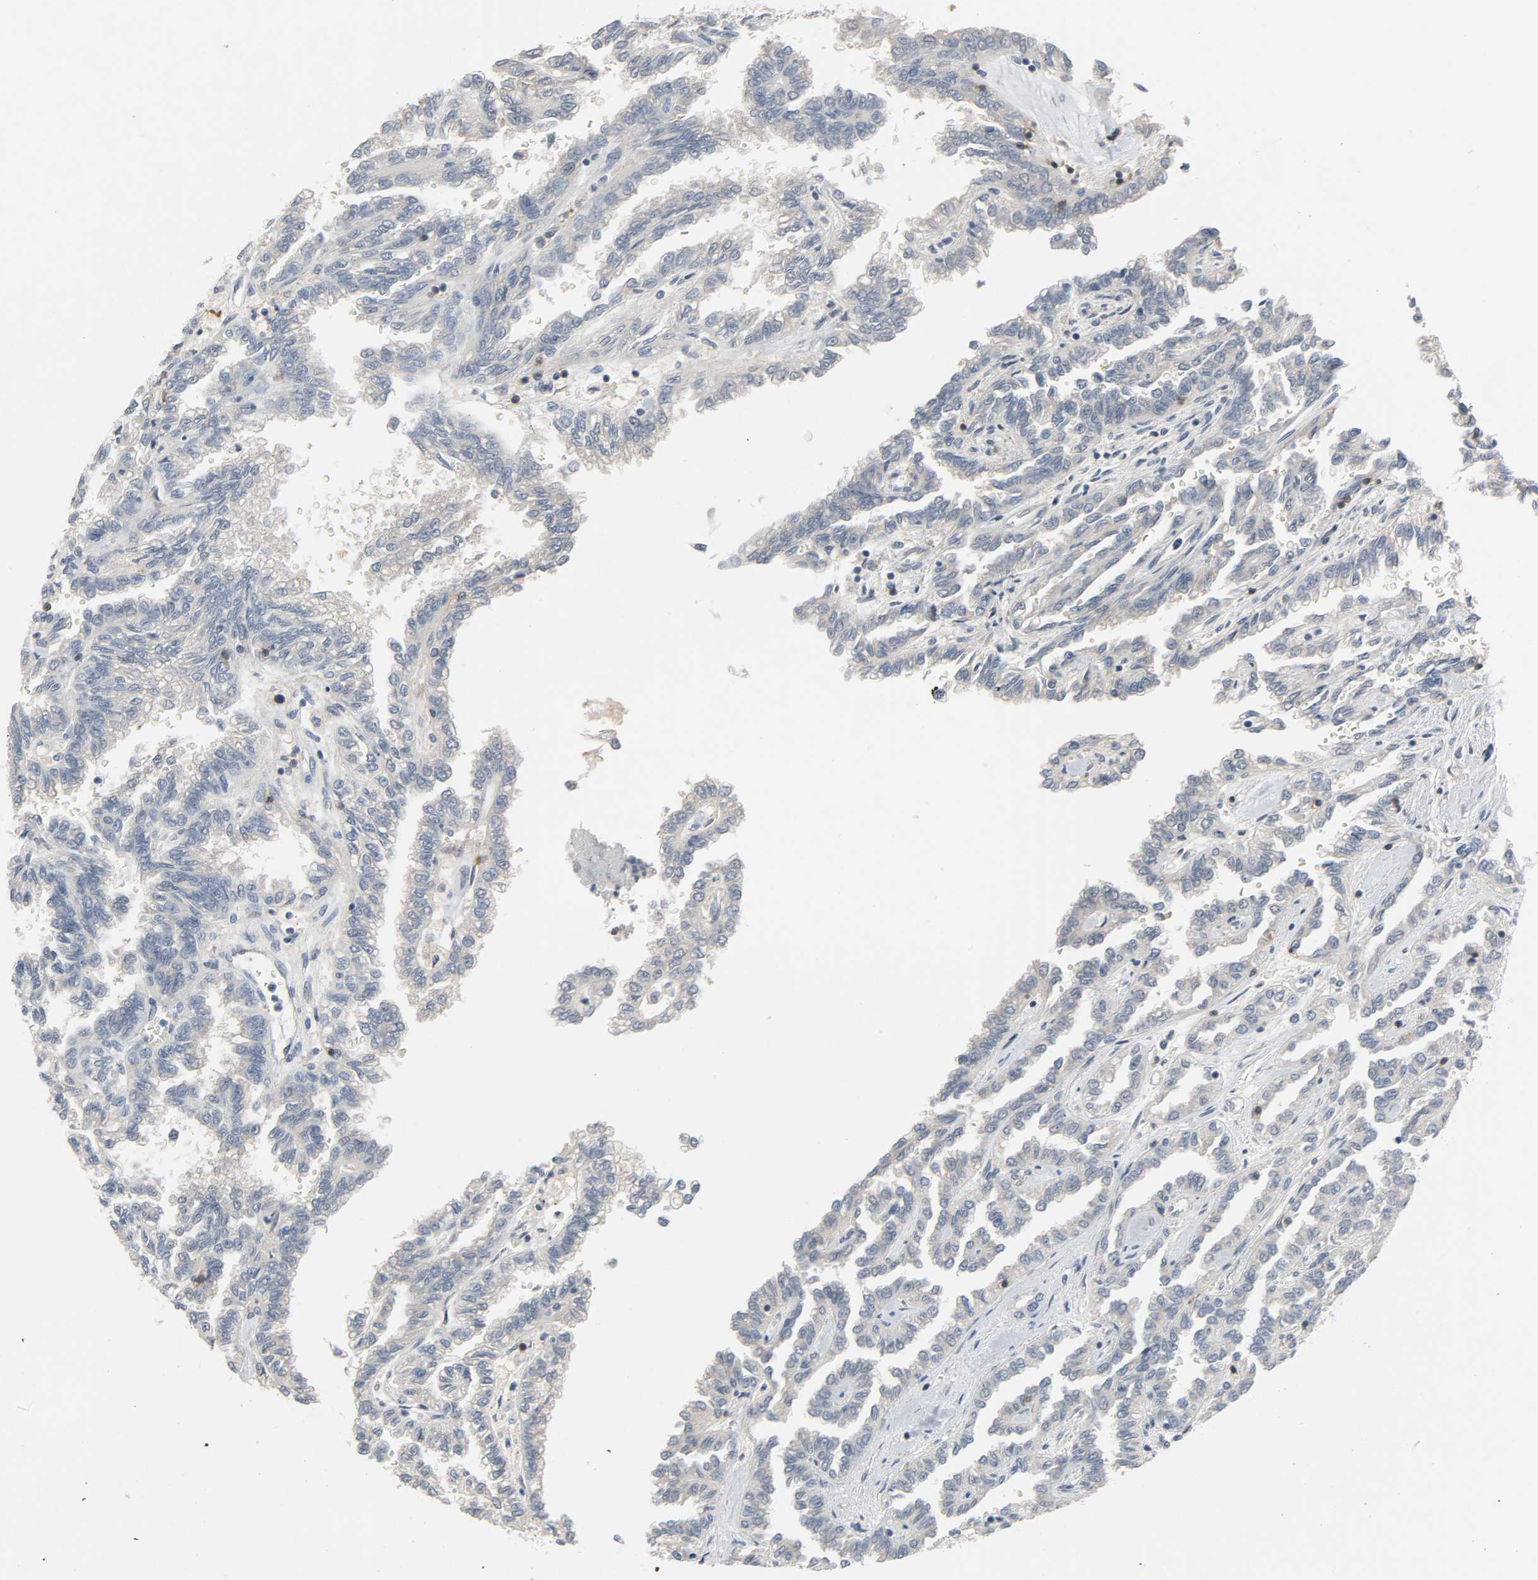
{"staining": {"intensity": "negative", "quantity": "none", "location": "none"}, "tissue": "renal cancer", "cell_type": "Tumor cells", "image_type": "cancer", "snomed": [{"axis": "morphology", "description": "Inflammation, NOS"}, {"axis": "morphology", "description": "Adenocarcinoma, NOS"}, {"axis": "topography", "description": "Kidney"}], "caption": "A micrograph of renal adenocarcinoma stained for a protein displays no brown staining in tumor cells. Brightfield microscopy of IHC stained with DAB (3,3'-diaminobenzidine) (brown) and hematoxylin (blue), captured at high magnification.", "gene": "CD4", "patient": {"sex": "male", "age": 68}}